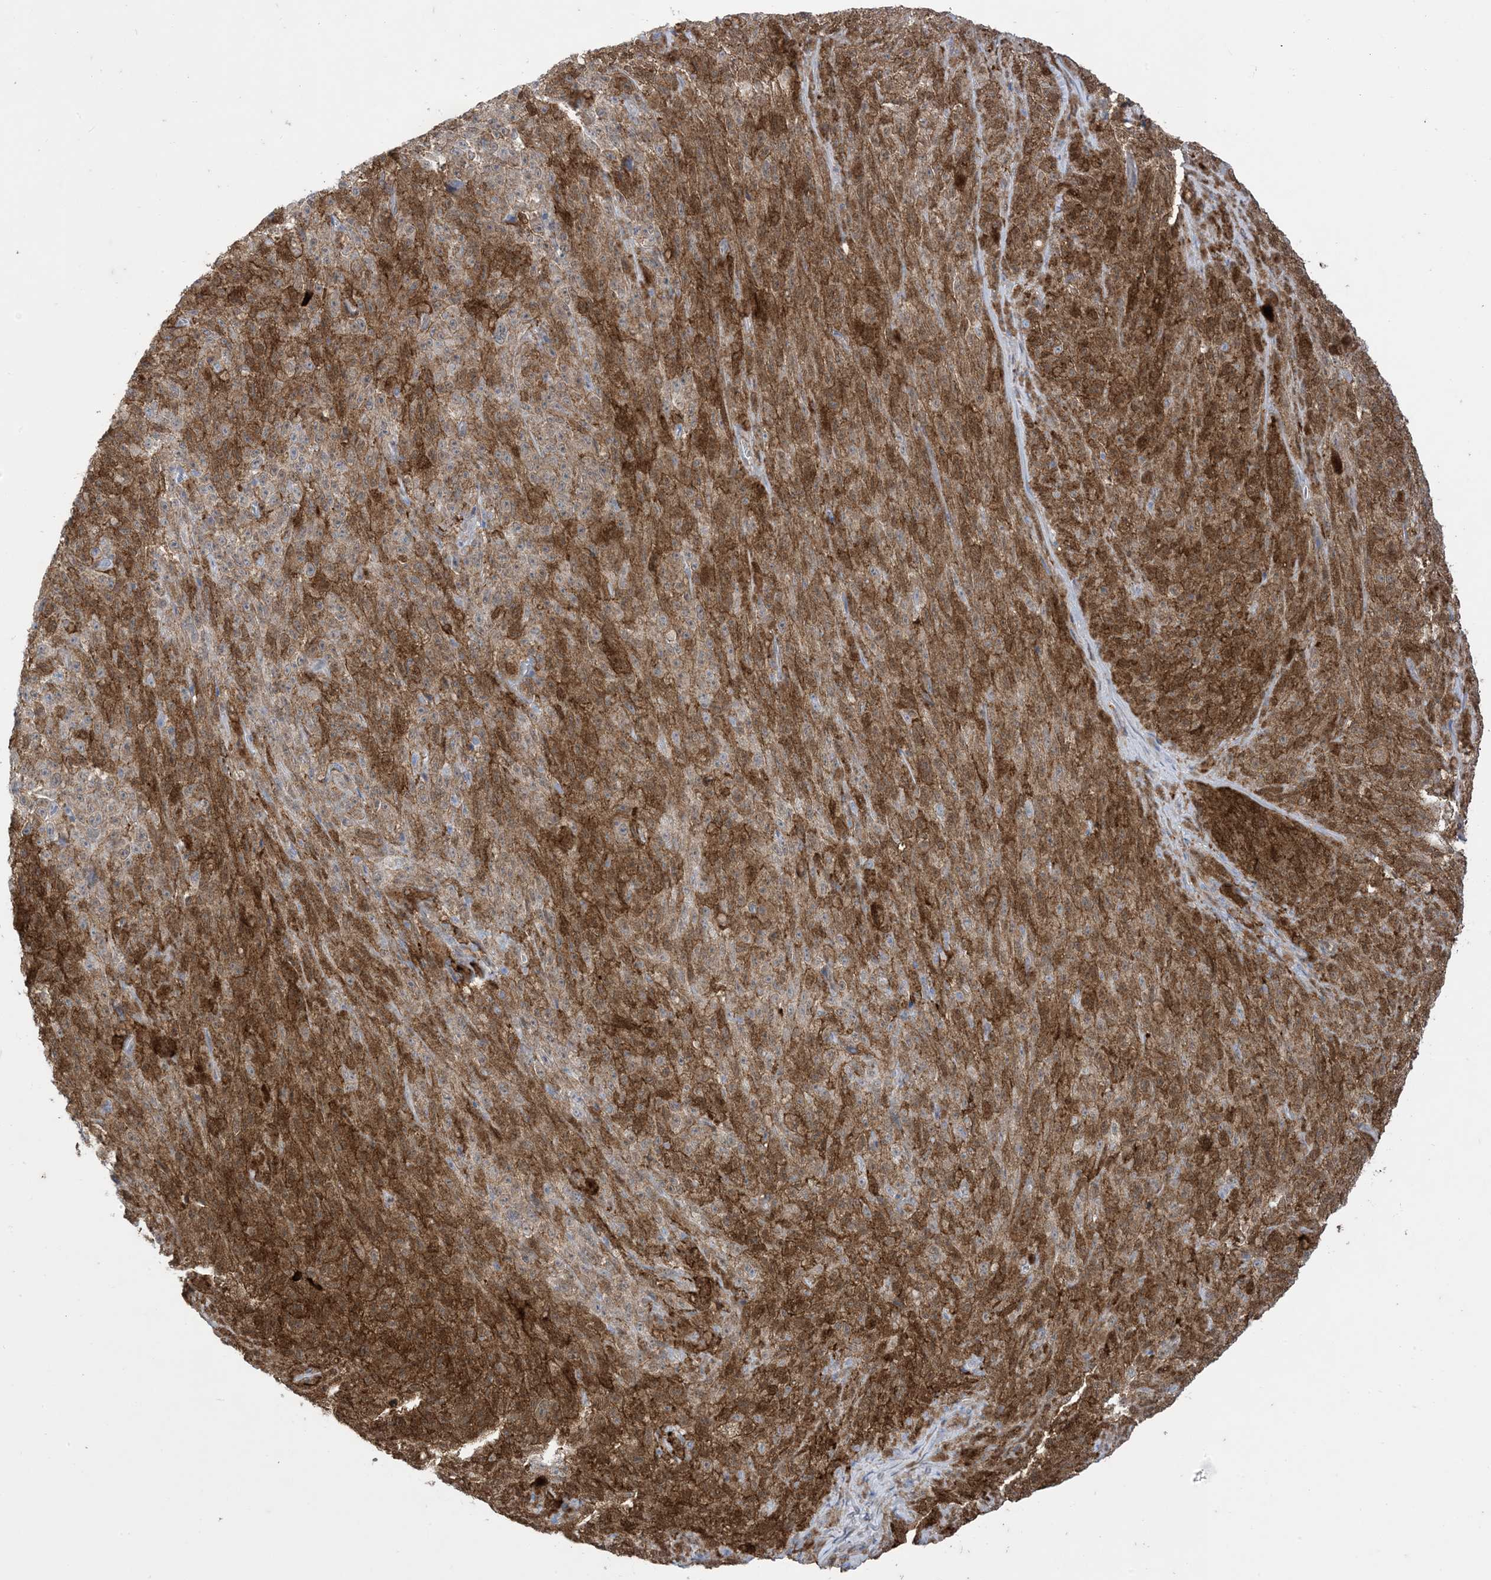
{"staining": {"intensity": "moderate", "quantity": ">75%", "location": "cytoplasmic/membranous"}, "tissue": "melanoma", "cell_type": "Tumor cells", "image_type": "cancer", "snomed": [{"axis": "morphology", "description": "Malignant melanoma, NOS"}, {"axis": "topography", "description": "Skin"}], "caption": "Brown immunohistochemical staining in human malignant melanoma exhibits moderate cytoplasmic/membranous expression in approximately >75% of tumor cells.", "gene": "GSN", "patient": {"sex": "female", "age": 82}}